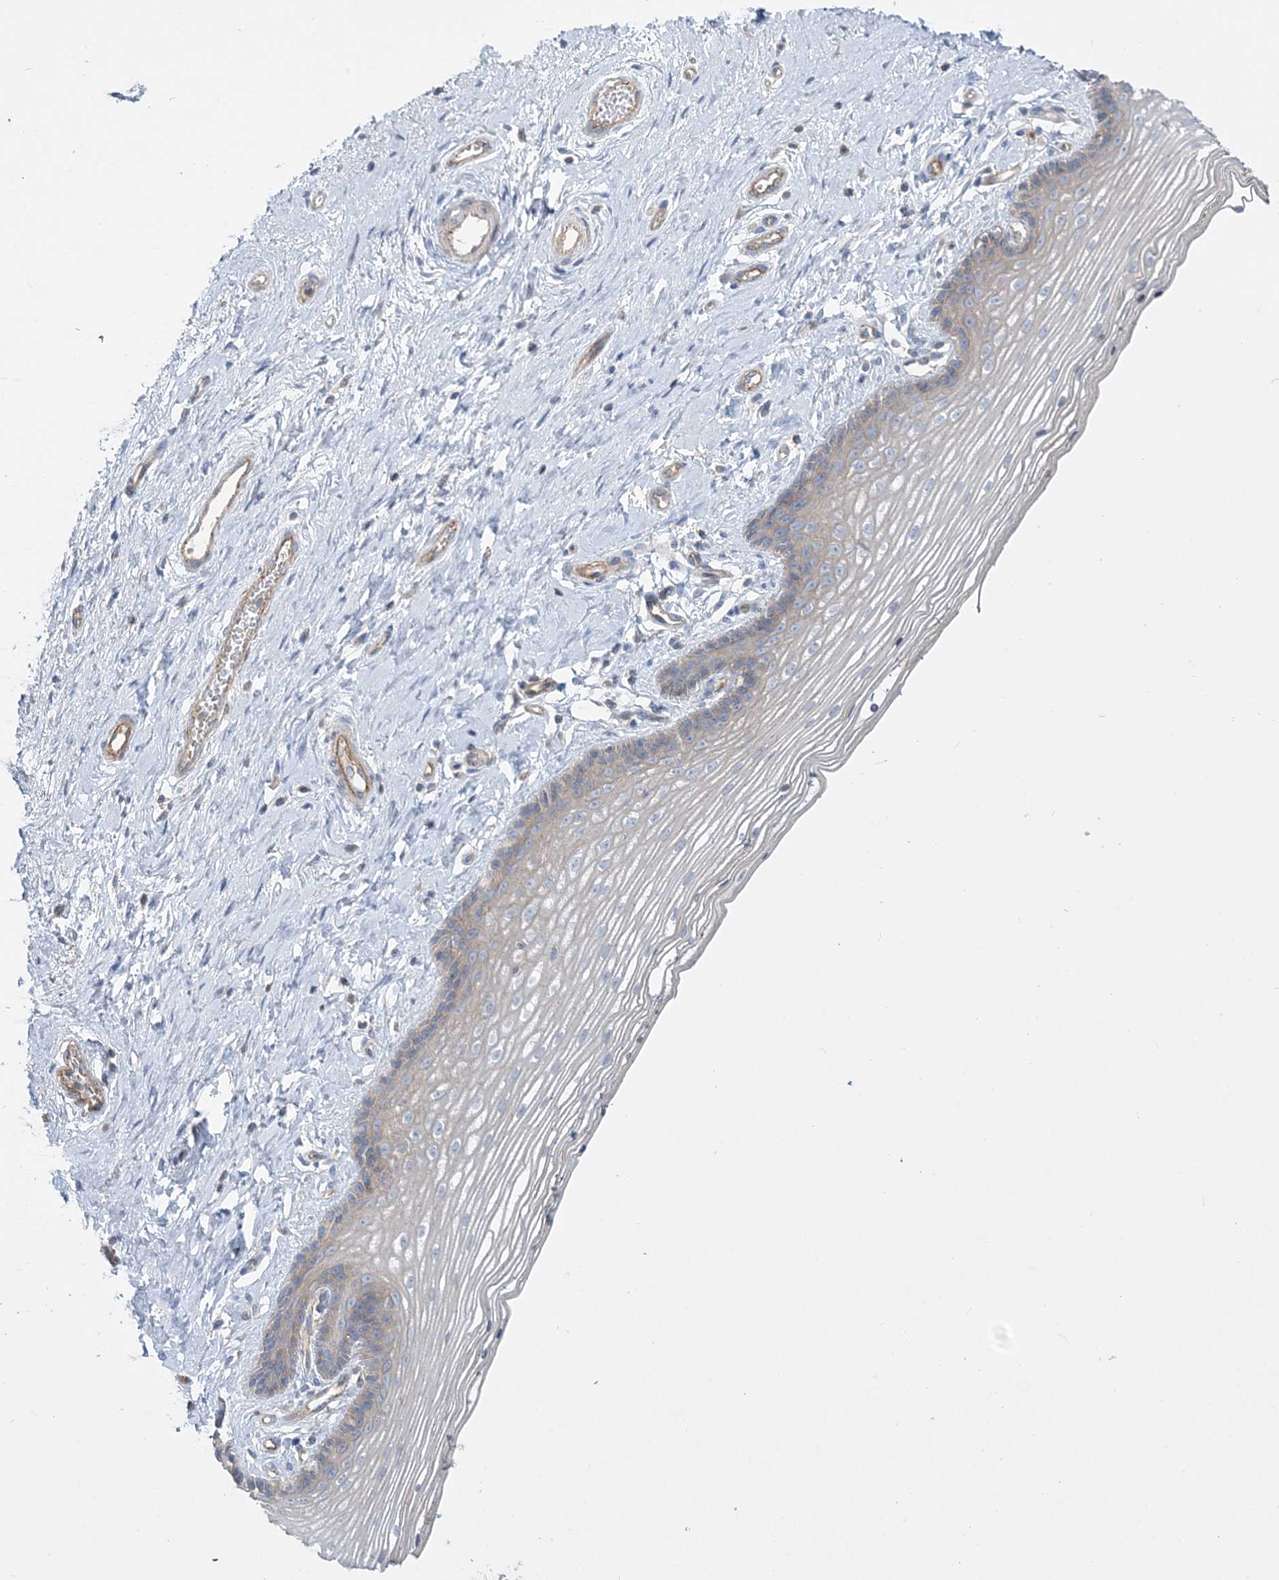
{"staining": {"intensity": "moderate", "quantity": "<25%", "location": "cytoplasmic/membranous"}, "tissue": "vagina", "cell_type": "Squamous epithelial cells", "image_type": "normal", "snomed": [{"axis": "morphology", "description": "Normal tissue, NOS"}, {"axis": "topography", "description": "Vagina"}], "caption": "The immunohistochemical stain shows moderate cytoplasmic/membranous staining in squamous epithelial cells of unremarkable vagina.", "gene": "PIGC", "patient": {"sex": "female", "age": 46}}